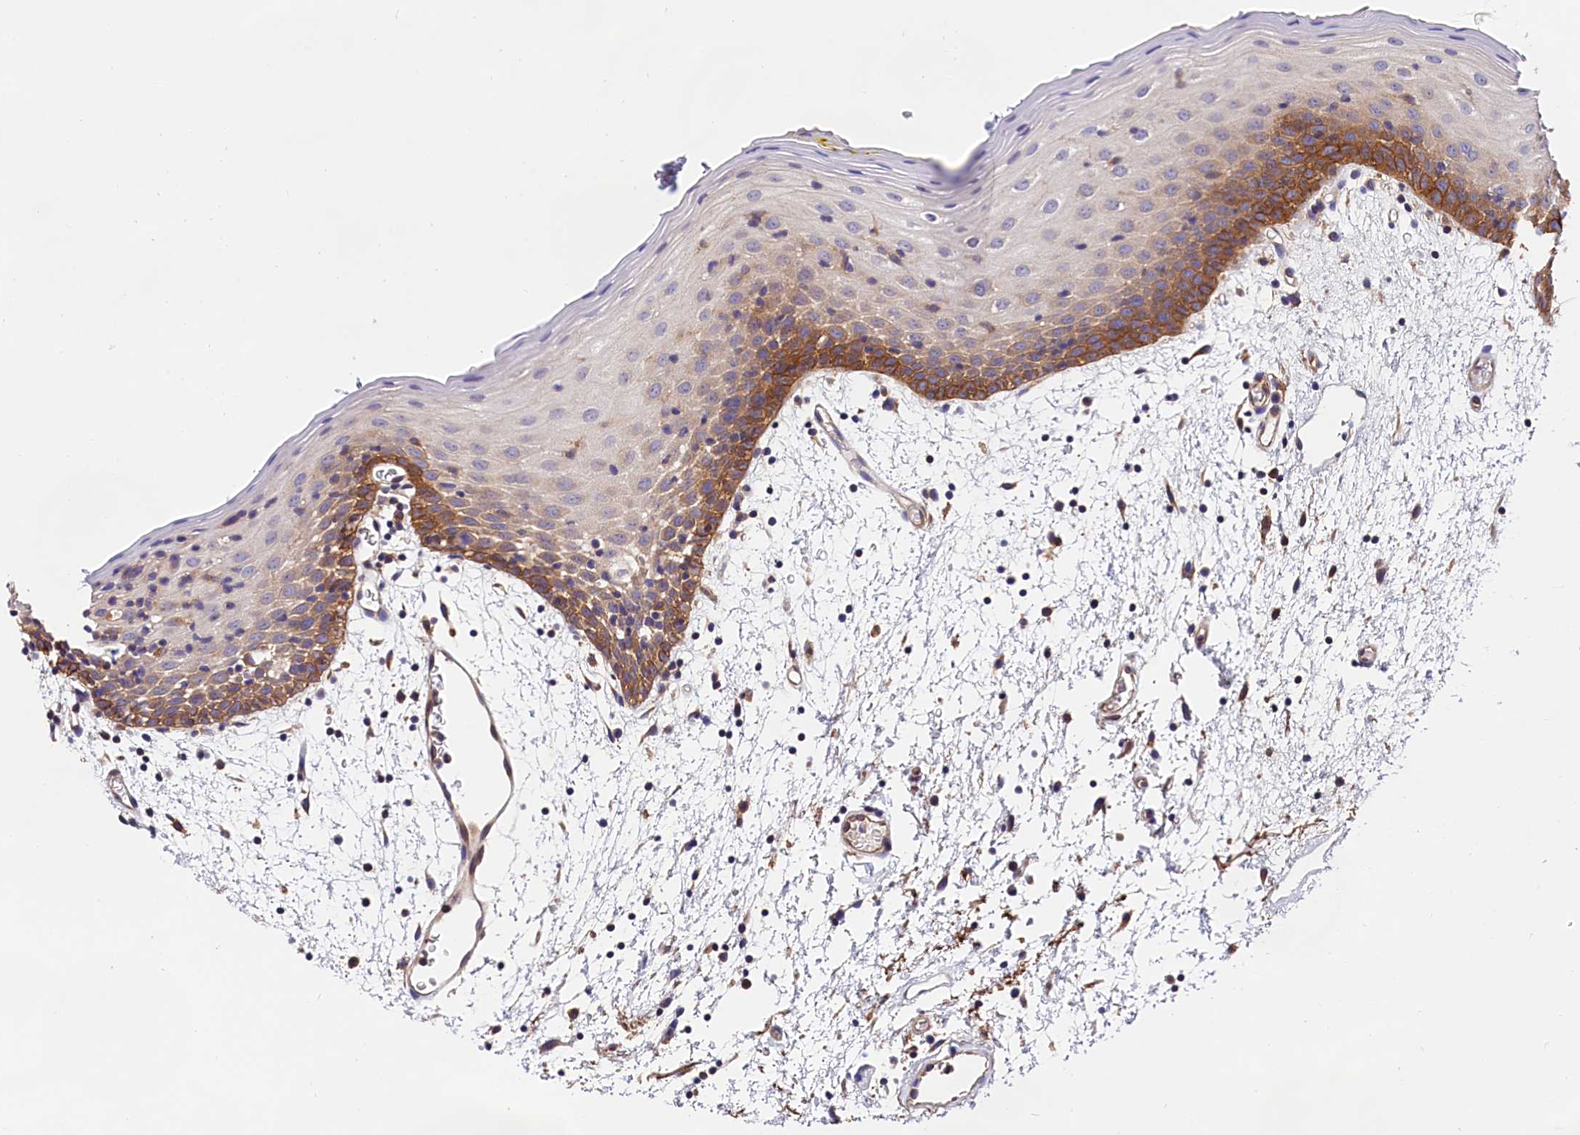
{"staining": {"intensity": "moderate", "quantity": "25%-75%", "location": "cytoplasmic/membranous"}, "tissue": "oral mucosa", "cell_type": "Squamous epithelial cells", "image_type": "normal", "snomed": [{"axis": "morphology", "description": "Normal tissue, NOS"}, {"axis": "topography", "description": "Skeletal muscle"}, {"axis": "topography", "description": "Oral tissue"}, {"axis": "topography", "description": "Salivary gland"}, {"axis": "topography", "description": "Peripheral nerve tissue"}], "caption": "Protein expression analysis of benign oral mucosa shows moderate cytoplasmic/membranous expression in approximately 25%-75% of squamous epithelial cells. (IHC, brightfield microscopy, high magnification).", "gene": "OAS3", "patient": {"sex": "male", "age": 54}}